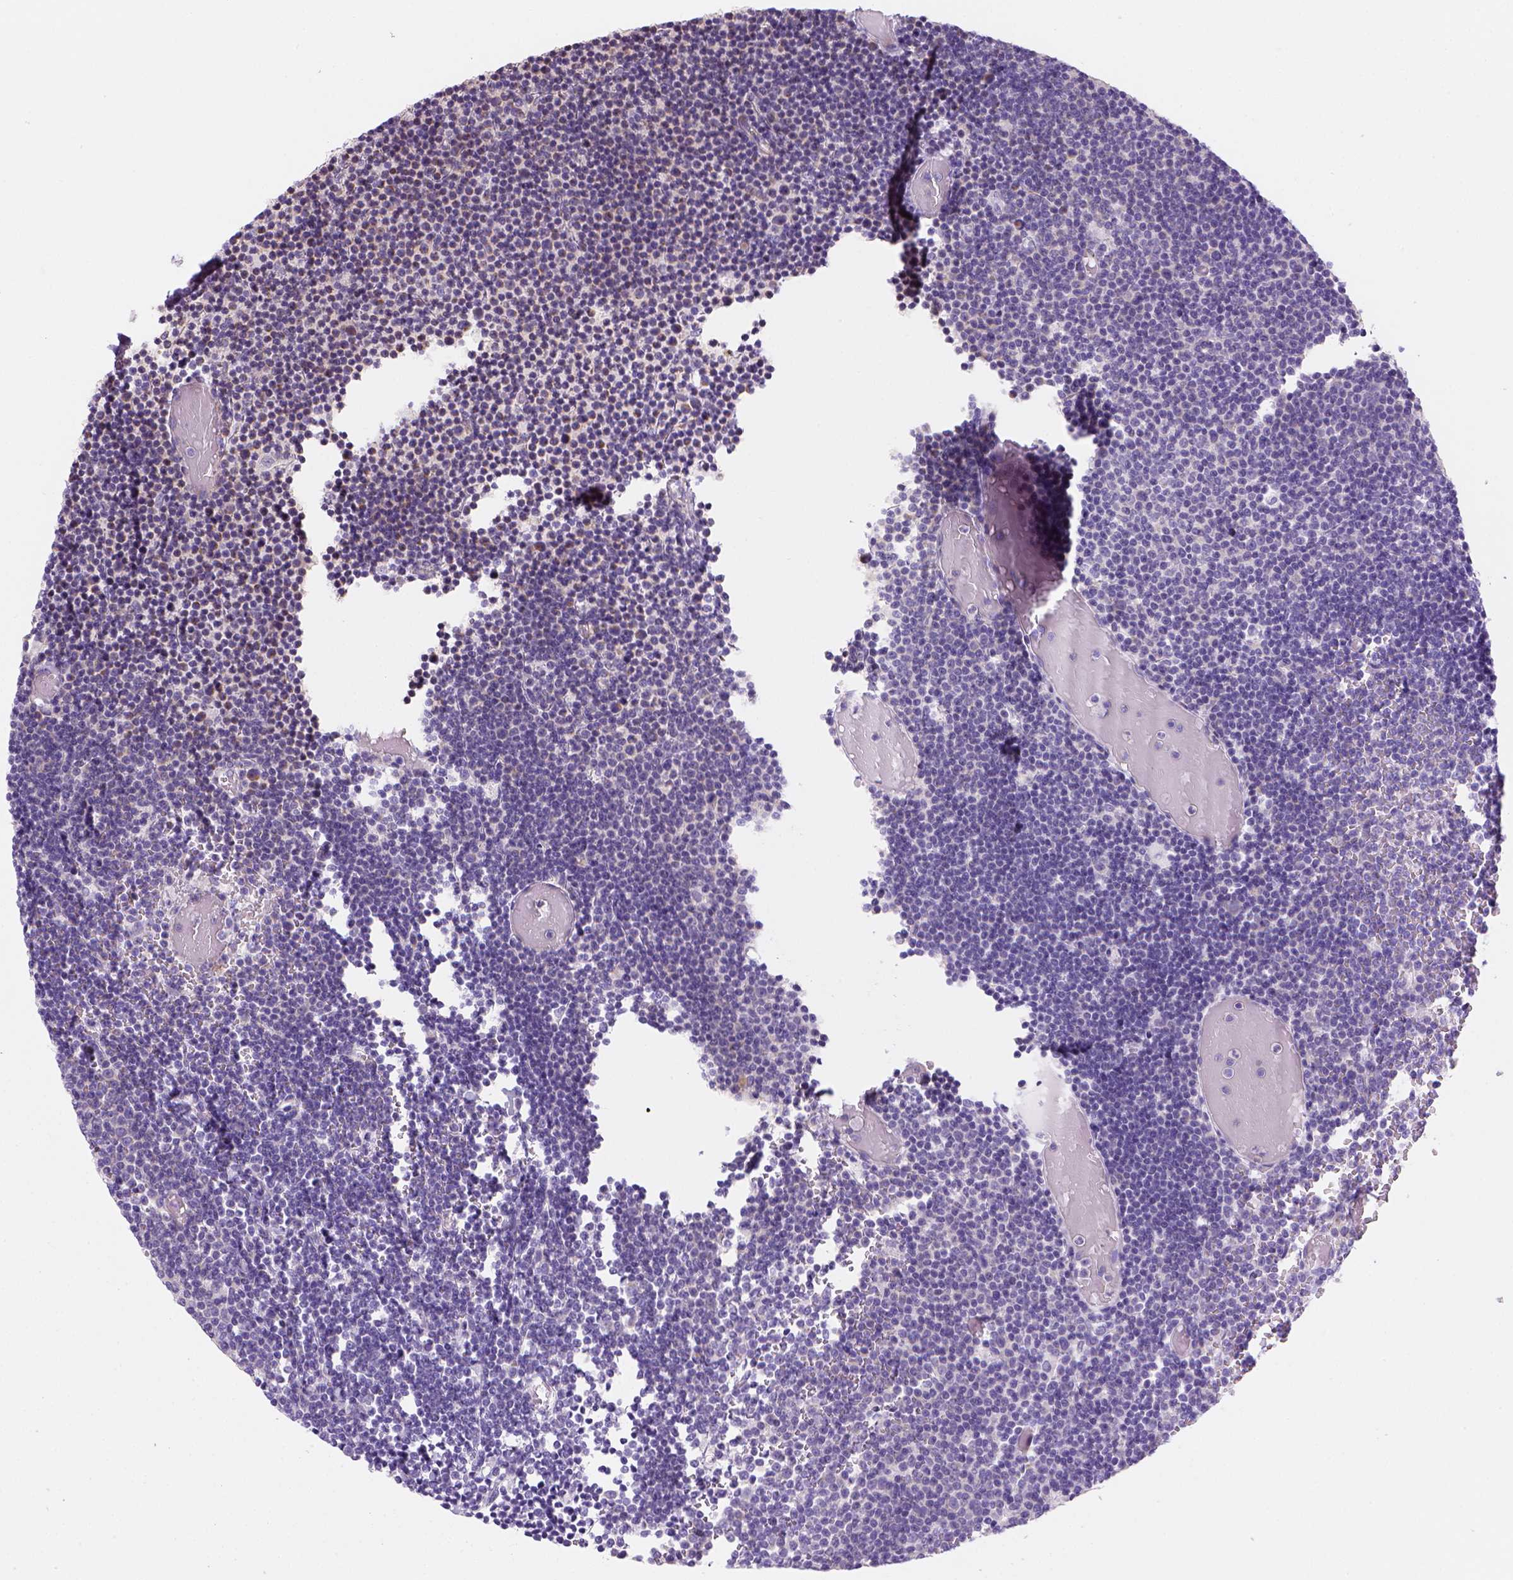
{"staining": {"intensity": "negative", "quantity": "none", "location": "none"}, "tissue": "lymphoma", "cell_type": "Tumor cells", "image_type": "cancer", "snomed": [{"axis": "morphology", "description": "Malignant lymphoma, non-Hodgkin's type, Low grade"}, {"axis": "topography", "description": "Brain"}], "caption": "Lymphoma was stained to show a protein in brown. There is no significant expression in tumor cells.", "gene": "CES2", "patient": {"sex": "female", "age": 66}}